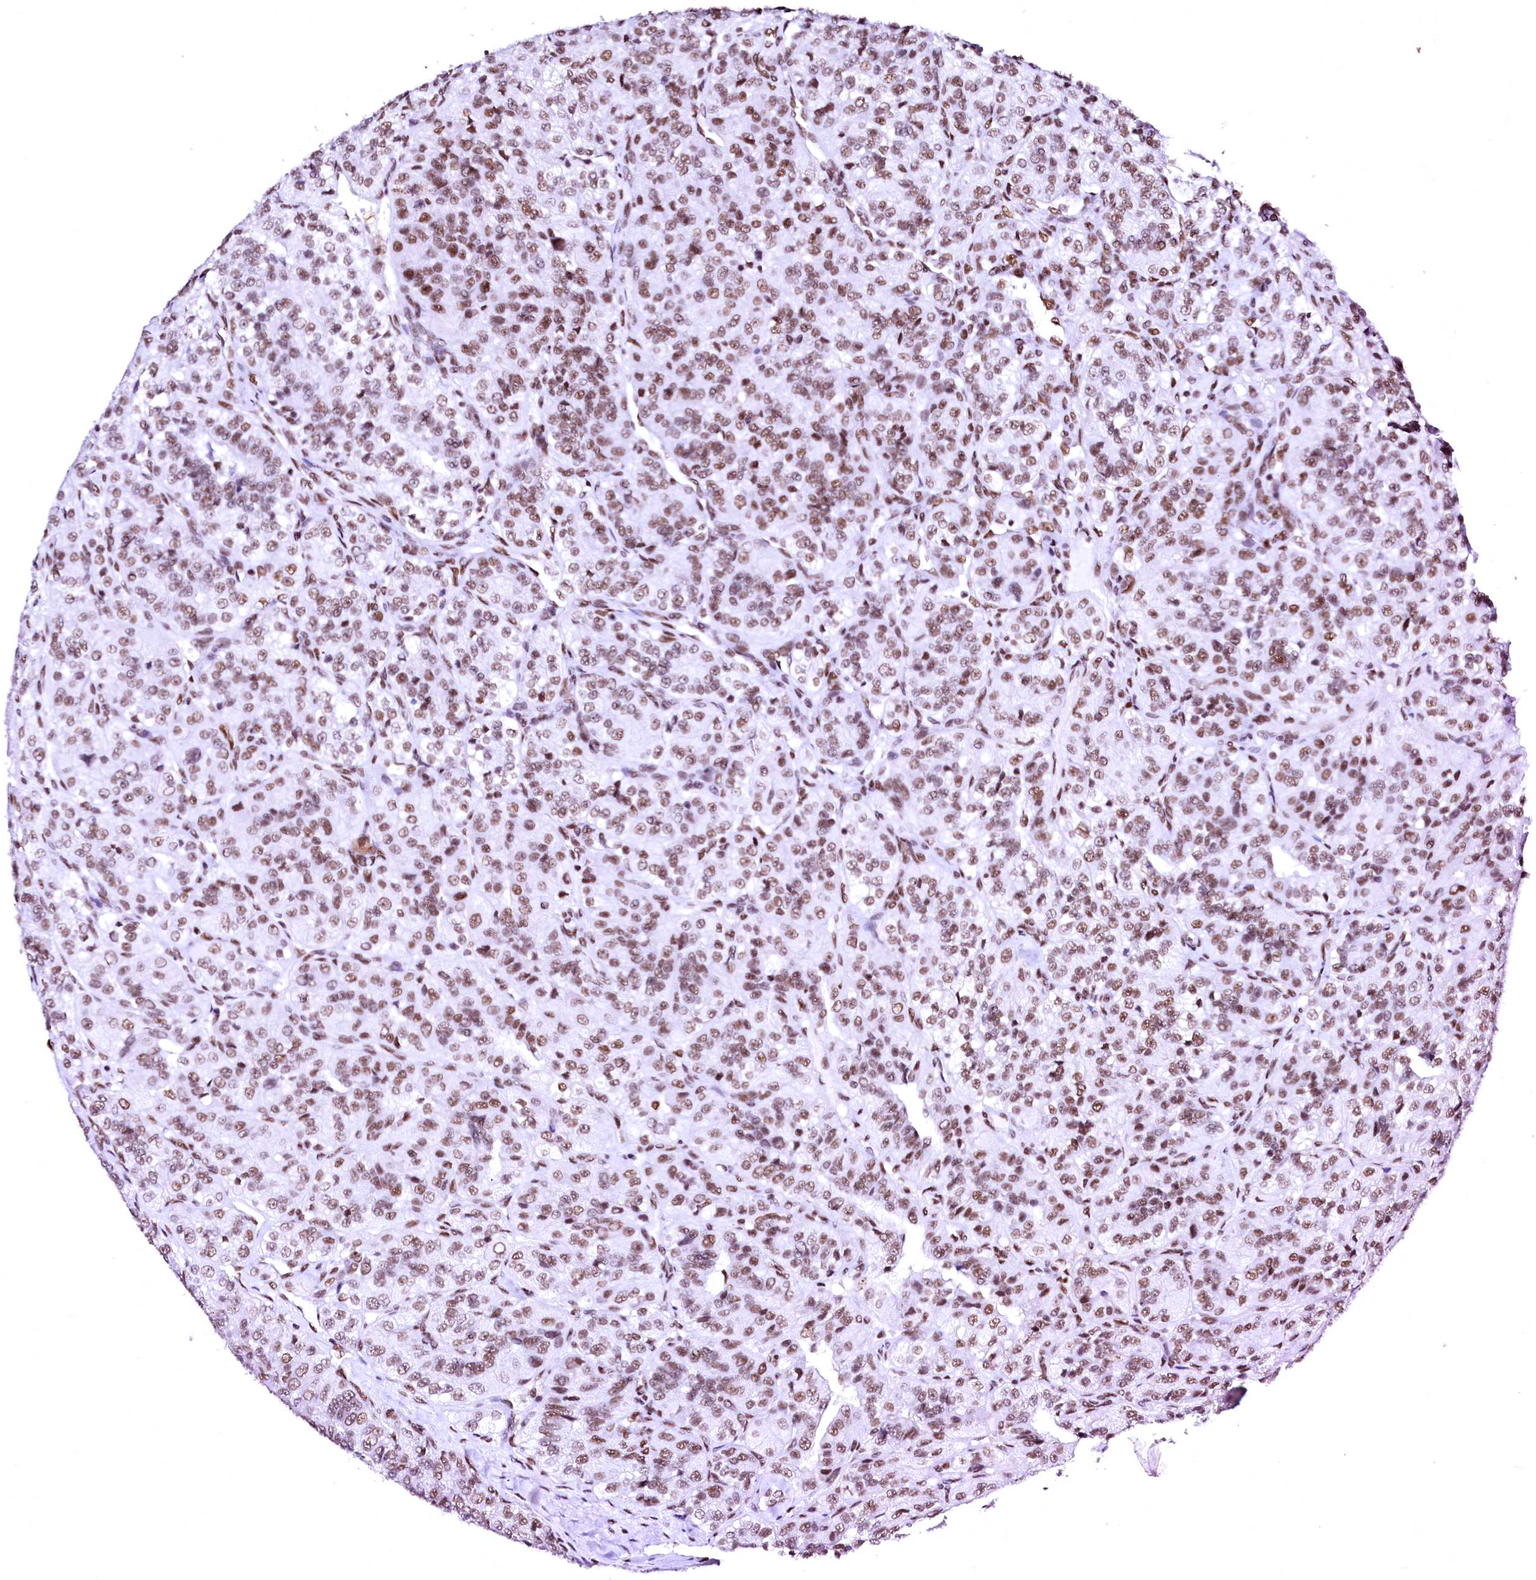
{"staining": {"intensity": "moderate", "quantity": ">75%", "location": "nuclear"}, "tissue": "renal cancer", "cell_type": "Tumor cells", "image_type": "cancer", "snomed": [{"axis": "morphology", "description": "Adenocarcinoma, NOS"}, {"axis": "topography", "description": "Kidney"}], "caption": "Brown immunohistochemical staining in renal adenocarcinoma exhibits moderate nuclear positivity in approximately >75% of tumor cells.", "gene": "CPSF6", "patient": {"sex": "female", "age": 63}}